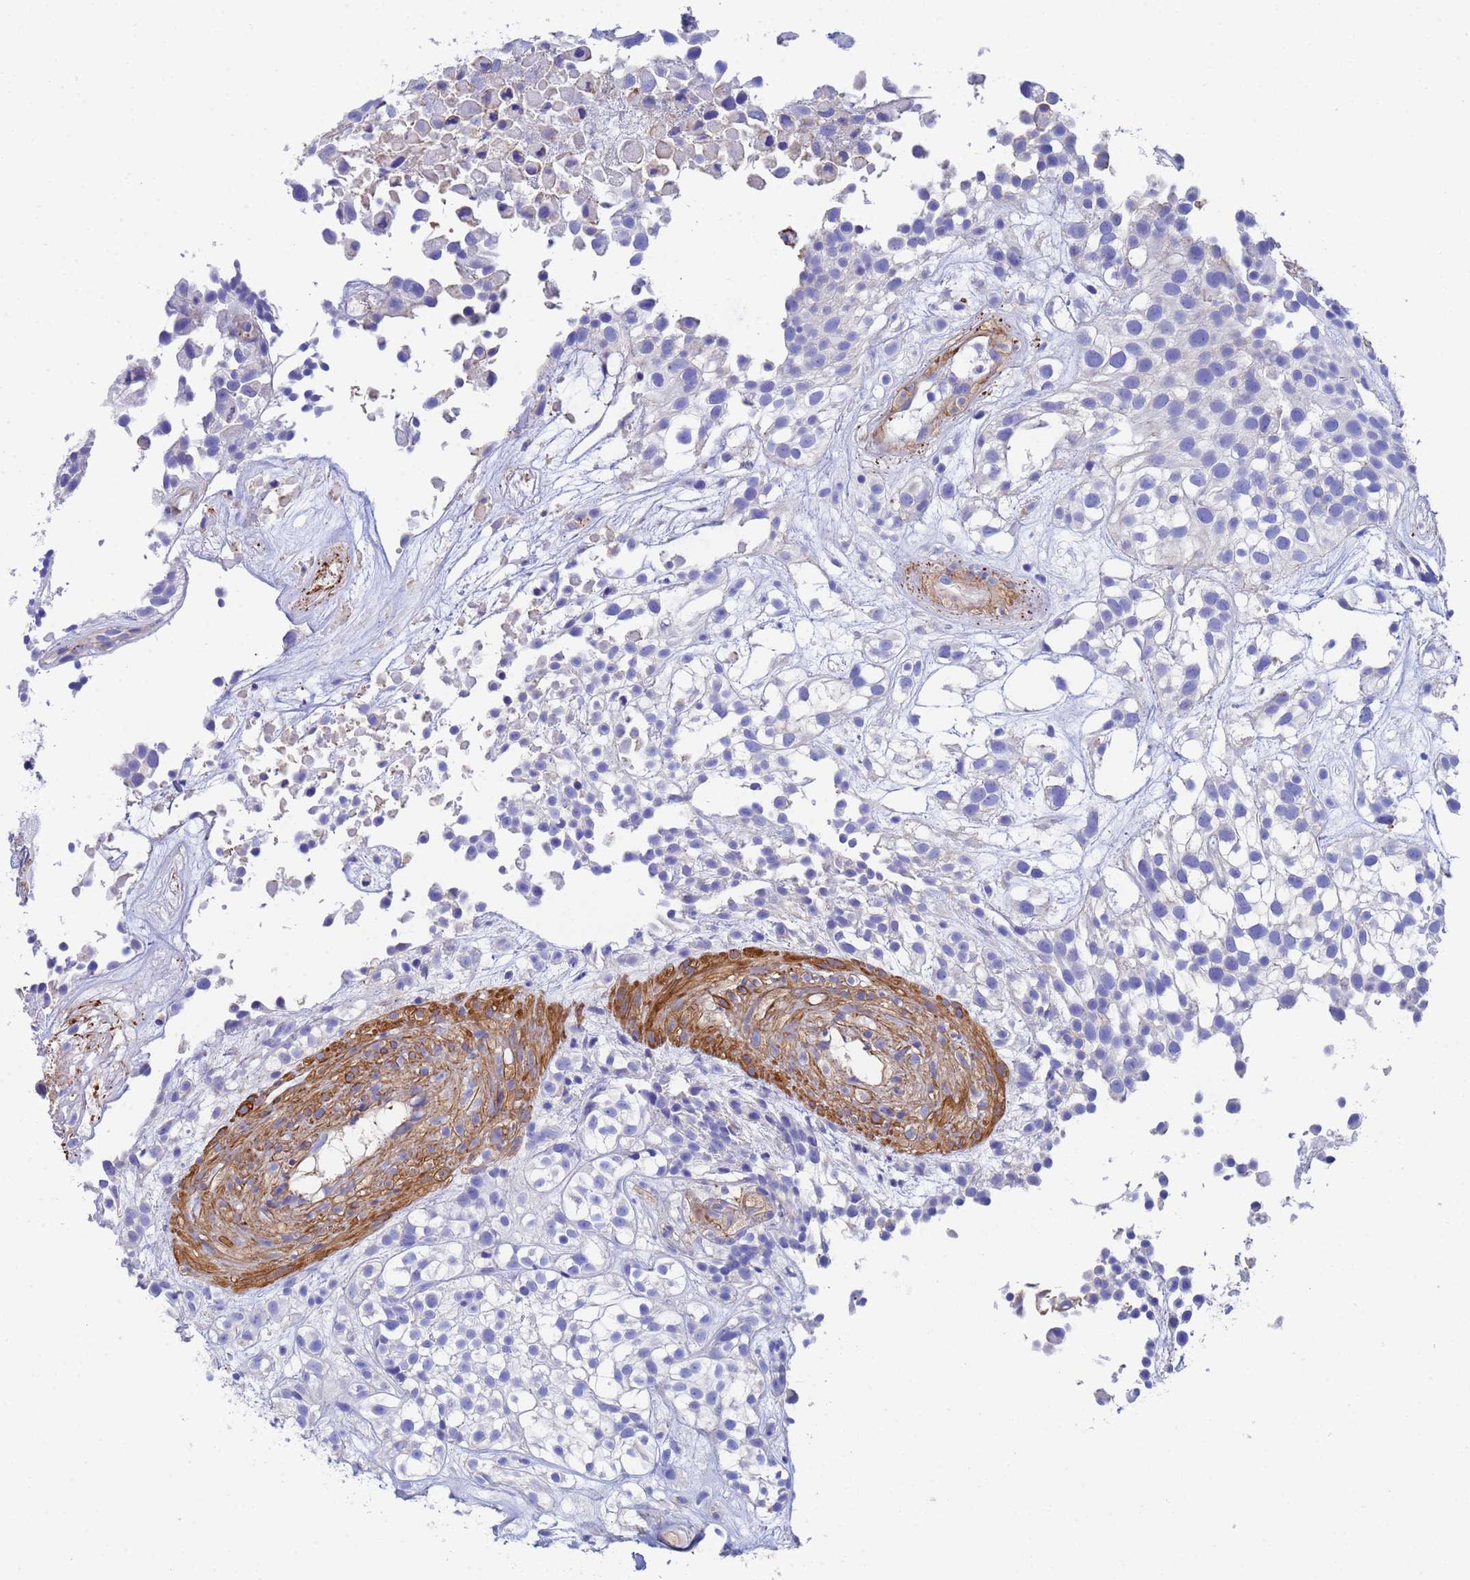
{"staining": {"intensity": "negative", "quantity": "none", "location": "none"}, "tissue": "urothelial cancer", "cell_type": "Tumor cells", "image_type": "cancer", "snomed": [{"axis": "morphology", "description": "Urothelial carcinoma, High grade"}, {"axis": "topography", "description": "Urinary bladder"}], "caption": "High power microscopy photomicrograph of an immunohistochemistry histopathology image of urothelial carcinoma (high-grade), revealing no significant positivity in tumor cells.", "gene": "CST4", "patient": {"sex": "male", "age": 56}}